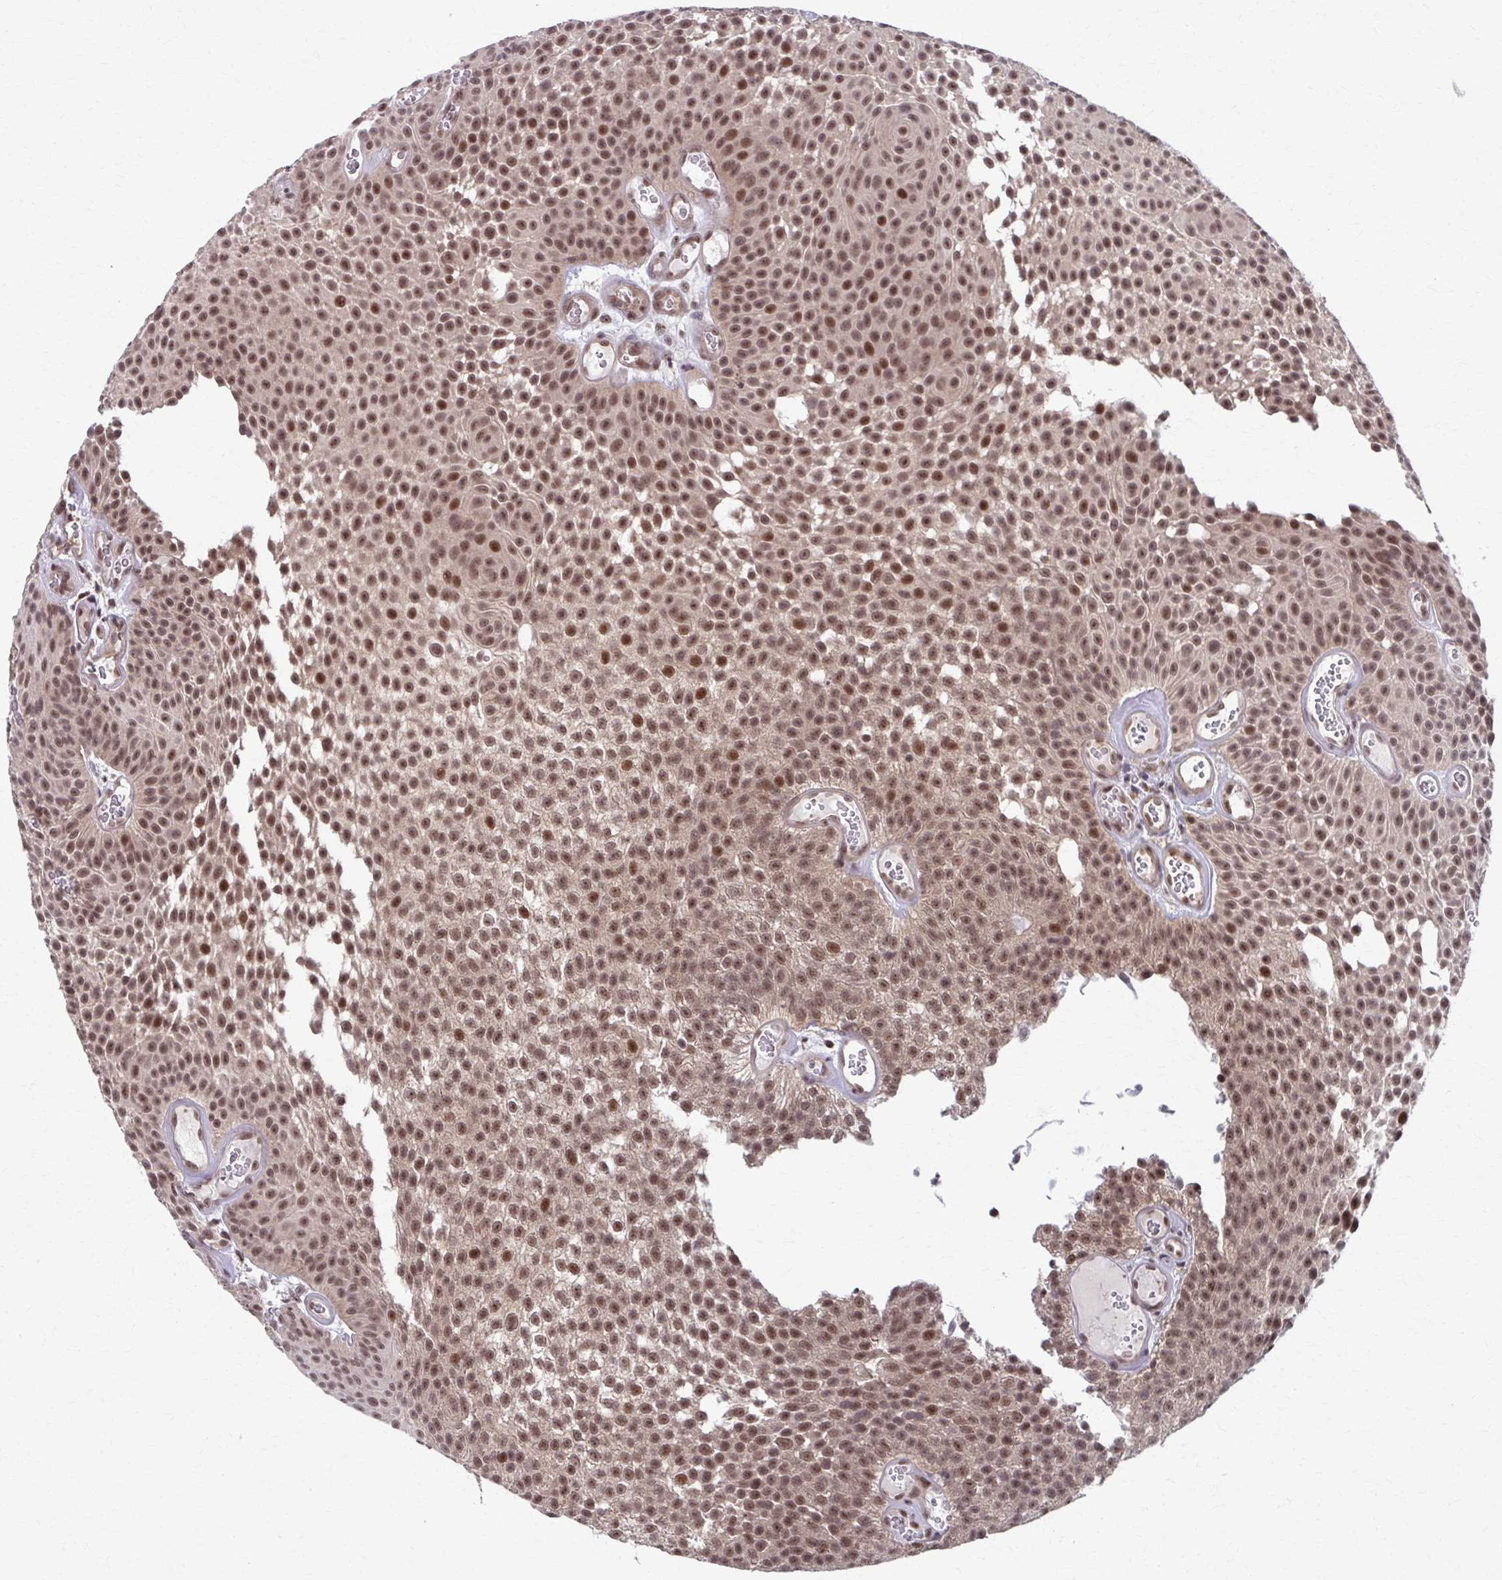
{"staining": {"intensity": "moderate", "quantity": ">75%", "location": "nuclear"}, "tissue": "urothelial cancer", "cell_type": "Tumor cells", "image_type": "cancer", "snomed": [{"axis": "morphology", "description": "Urothelial carcinoma, Low grade"}, {"axis": "topography", "description": "Urinary bladder"}], "caption": "A high-resolution histopathology image shows IHC staining of low-grade urothelial carcinoma, which shows moderate nuclear expression in approximately >75% of tumor cells.", "gene": "SETBP1", "patient": {"sex": "male", "age": 82}}